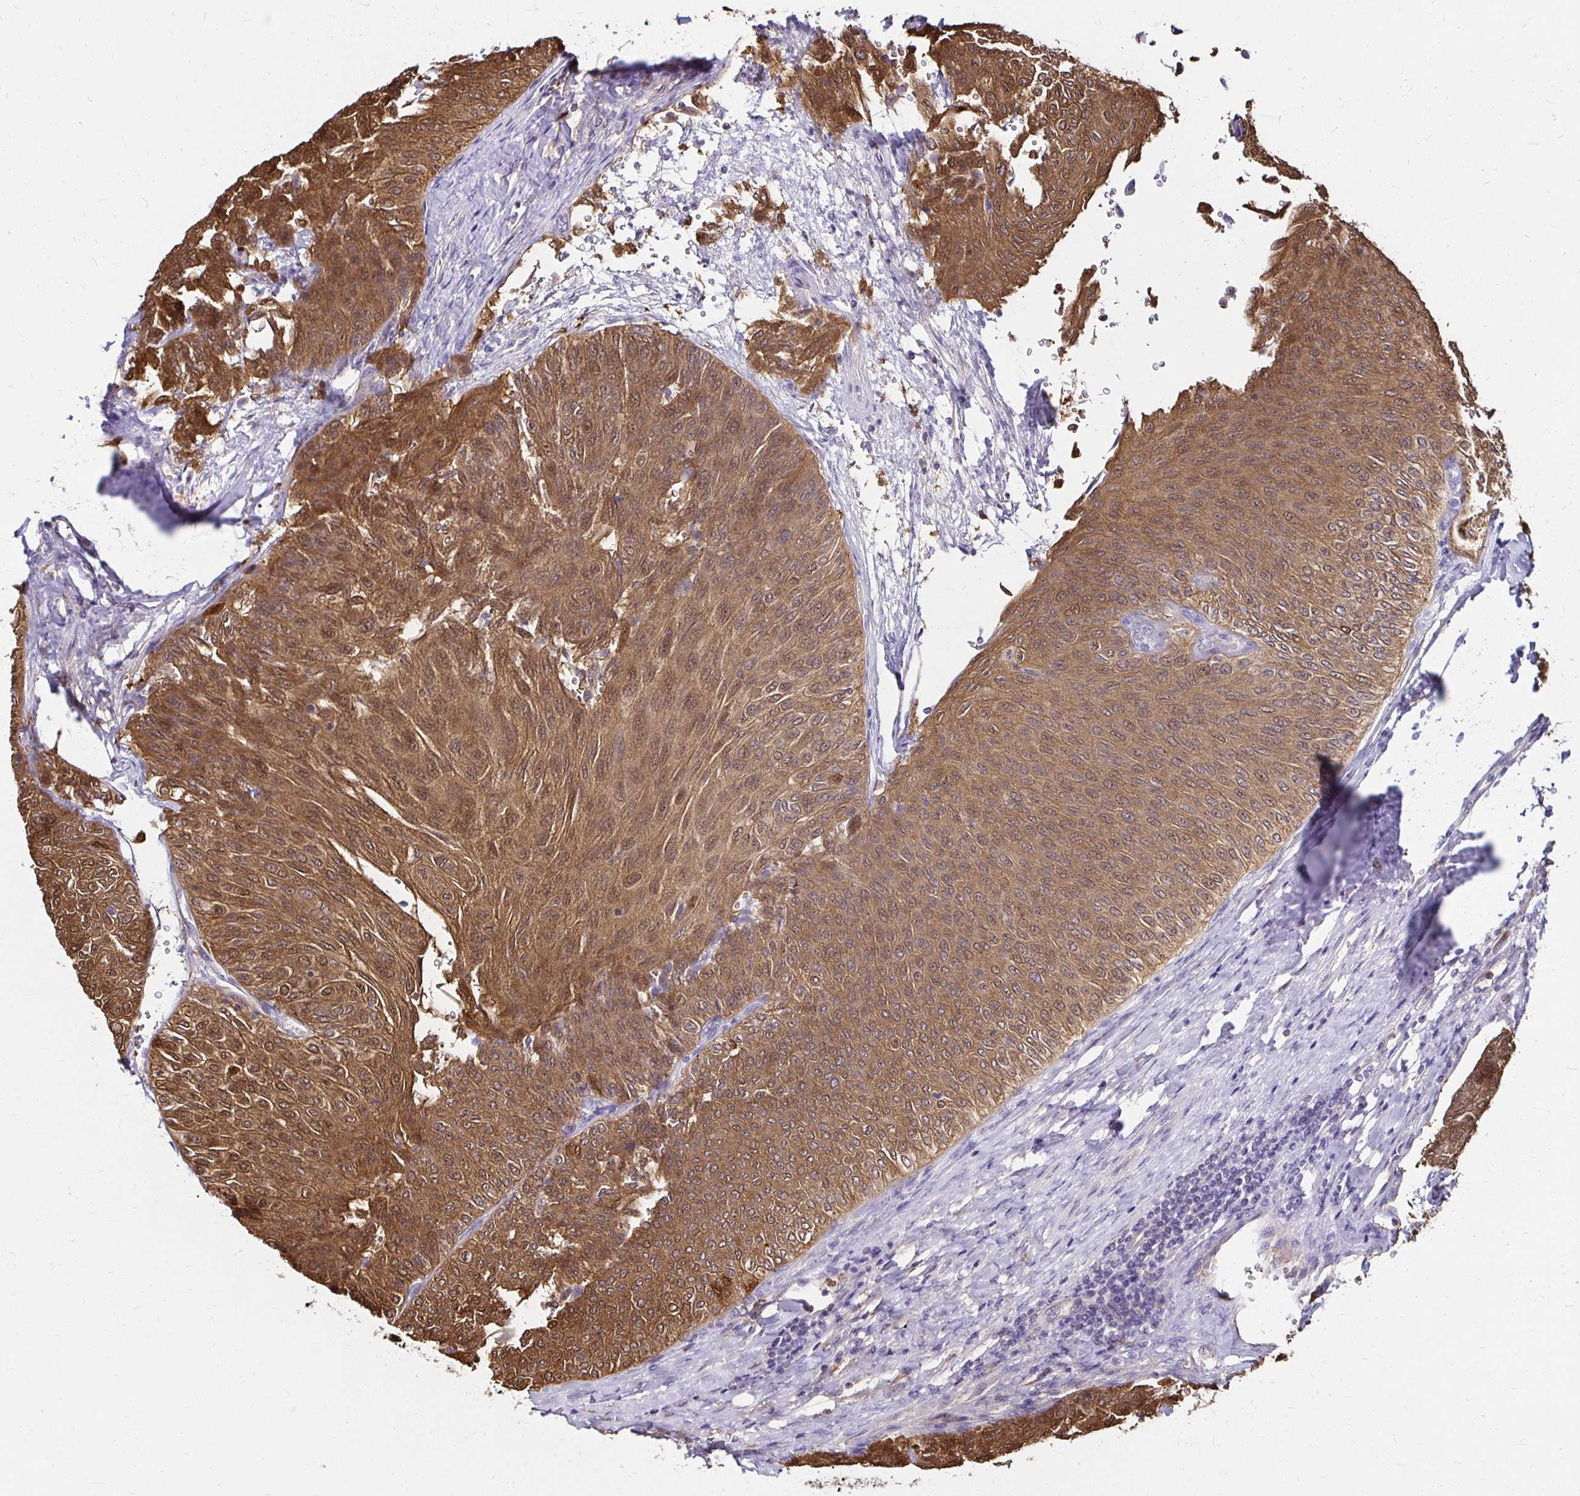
{"staining": {"intensity": "moderate", "quantity": ">75%", "location": "cytoplasmic/membranous,nuclear"}, "tissue": "urothelial cancer", "cell_type": "Tumor cells", "image_type": "cancer", "snomed": [{"axis": "morphology", "description": "Urothelial carcinoma, Low grade"}, {"axis": "topography", "description": "Urinary bladder"}], "caption": "Low-grade urothelial carcinoma stained with IHC exhibits moderate cytoplasmic/membranous and nuclear positivity in about >75% of tumor cells.", "gene": "TXN", "patient": {"sex": "male", "age": 78}}